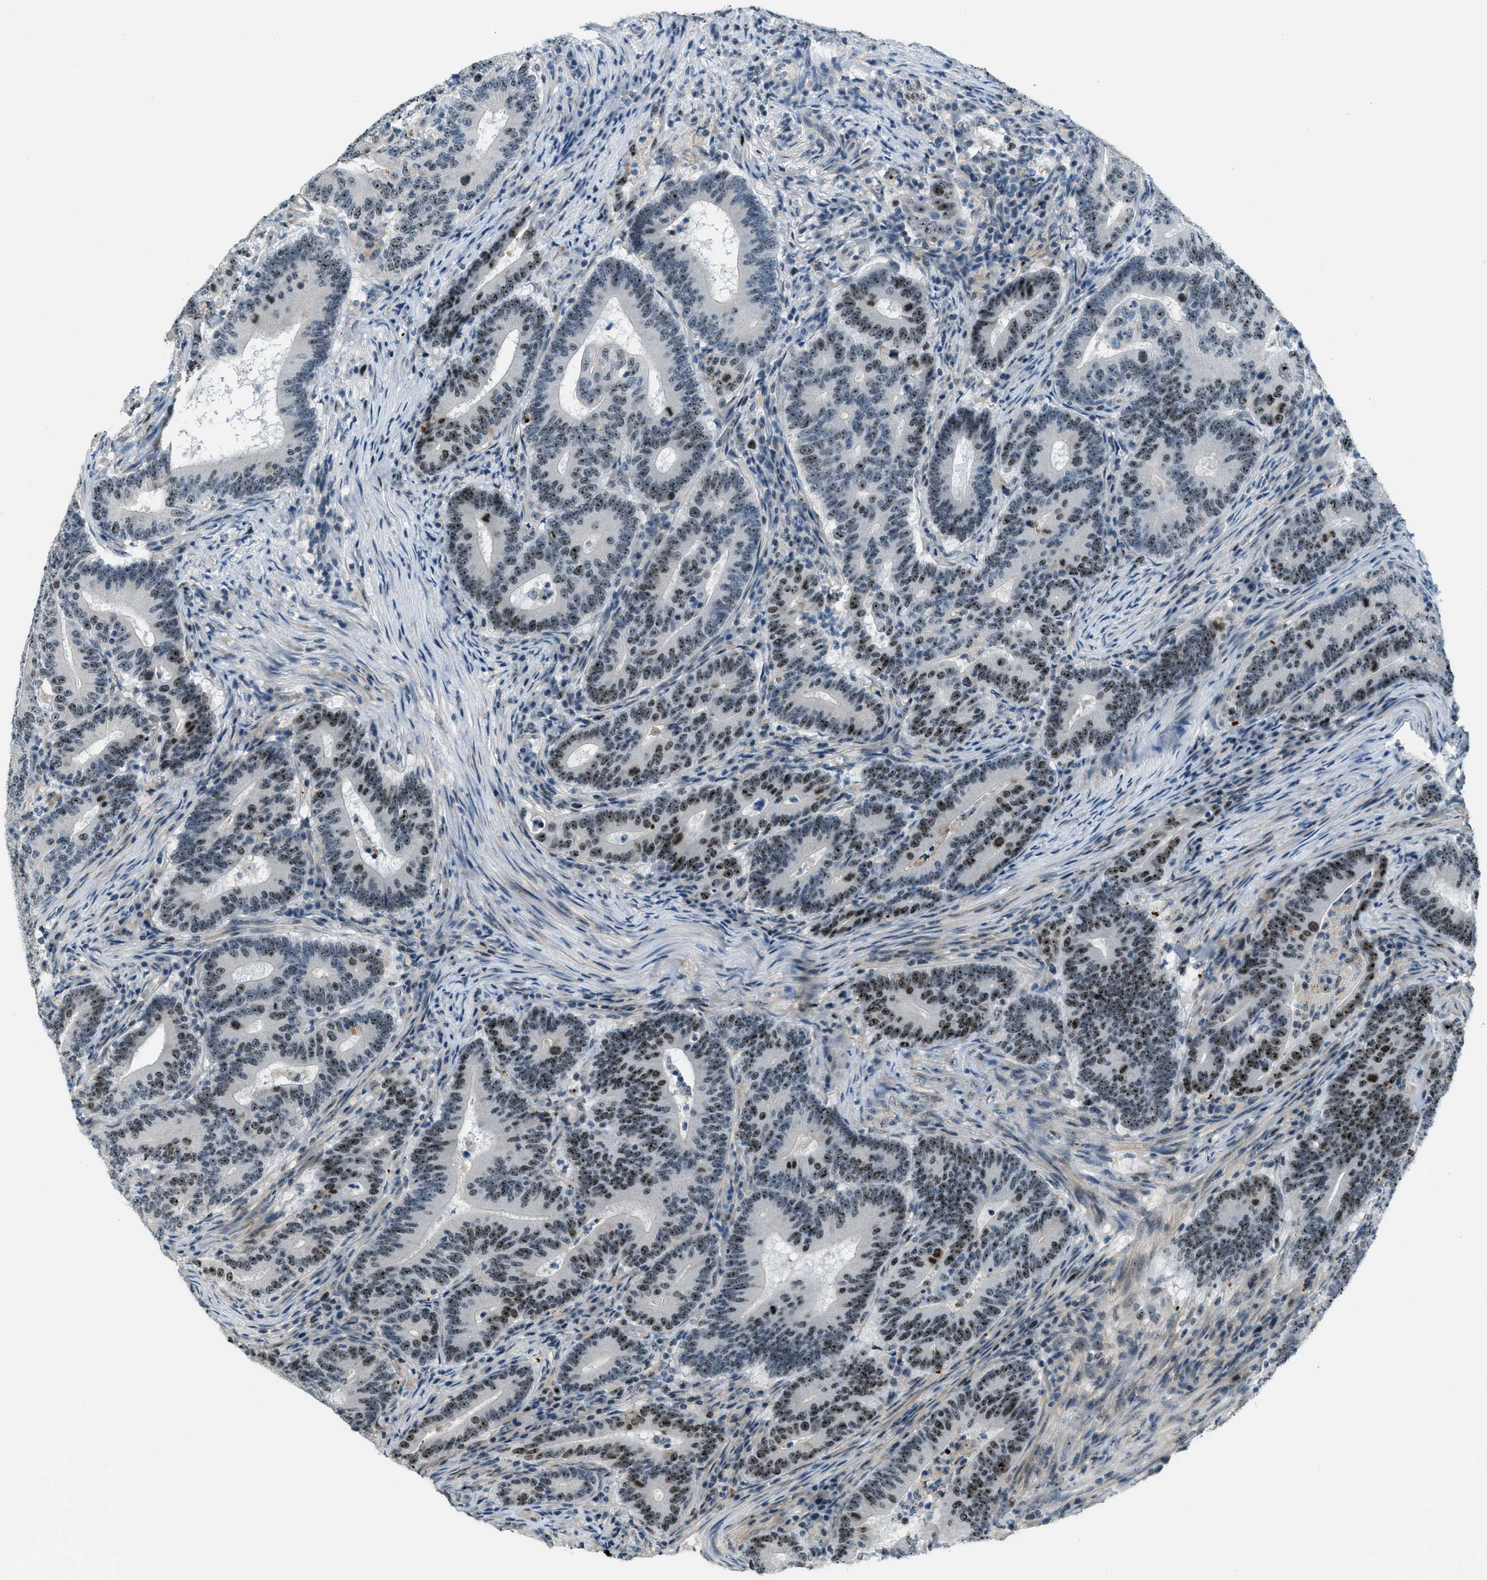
{"staining": {"intensity": "strong", "quantity": "25%-75%", "location": "nuclear"}, "tissue": "colorectal cancer", "cell_type": "Tumor cells", "image_type": "cancer", "snomed": [{"axis": "morphology", "description": "Adenocarcinoma, NOS"}, {"axis": "topography", "description": "Colon"}], "caption": "This image demonstrates immunohistochemistry (IHC) staining of human adenocarcinoma (colorectal), with high strong nuclear expression in about 25%-75% of tumor cells.", "gene": "DDX47", "patient": {"sex": "female", "age": 66}}